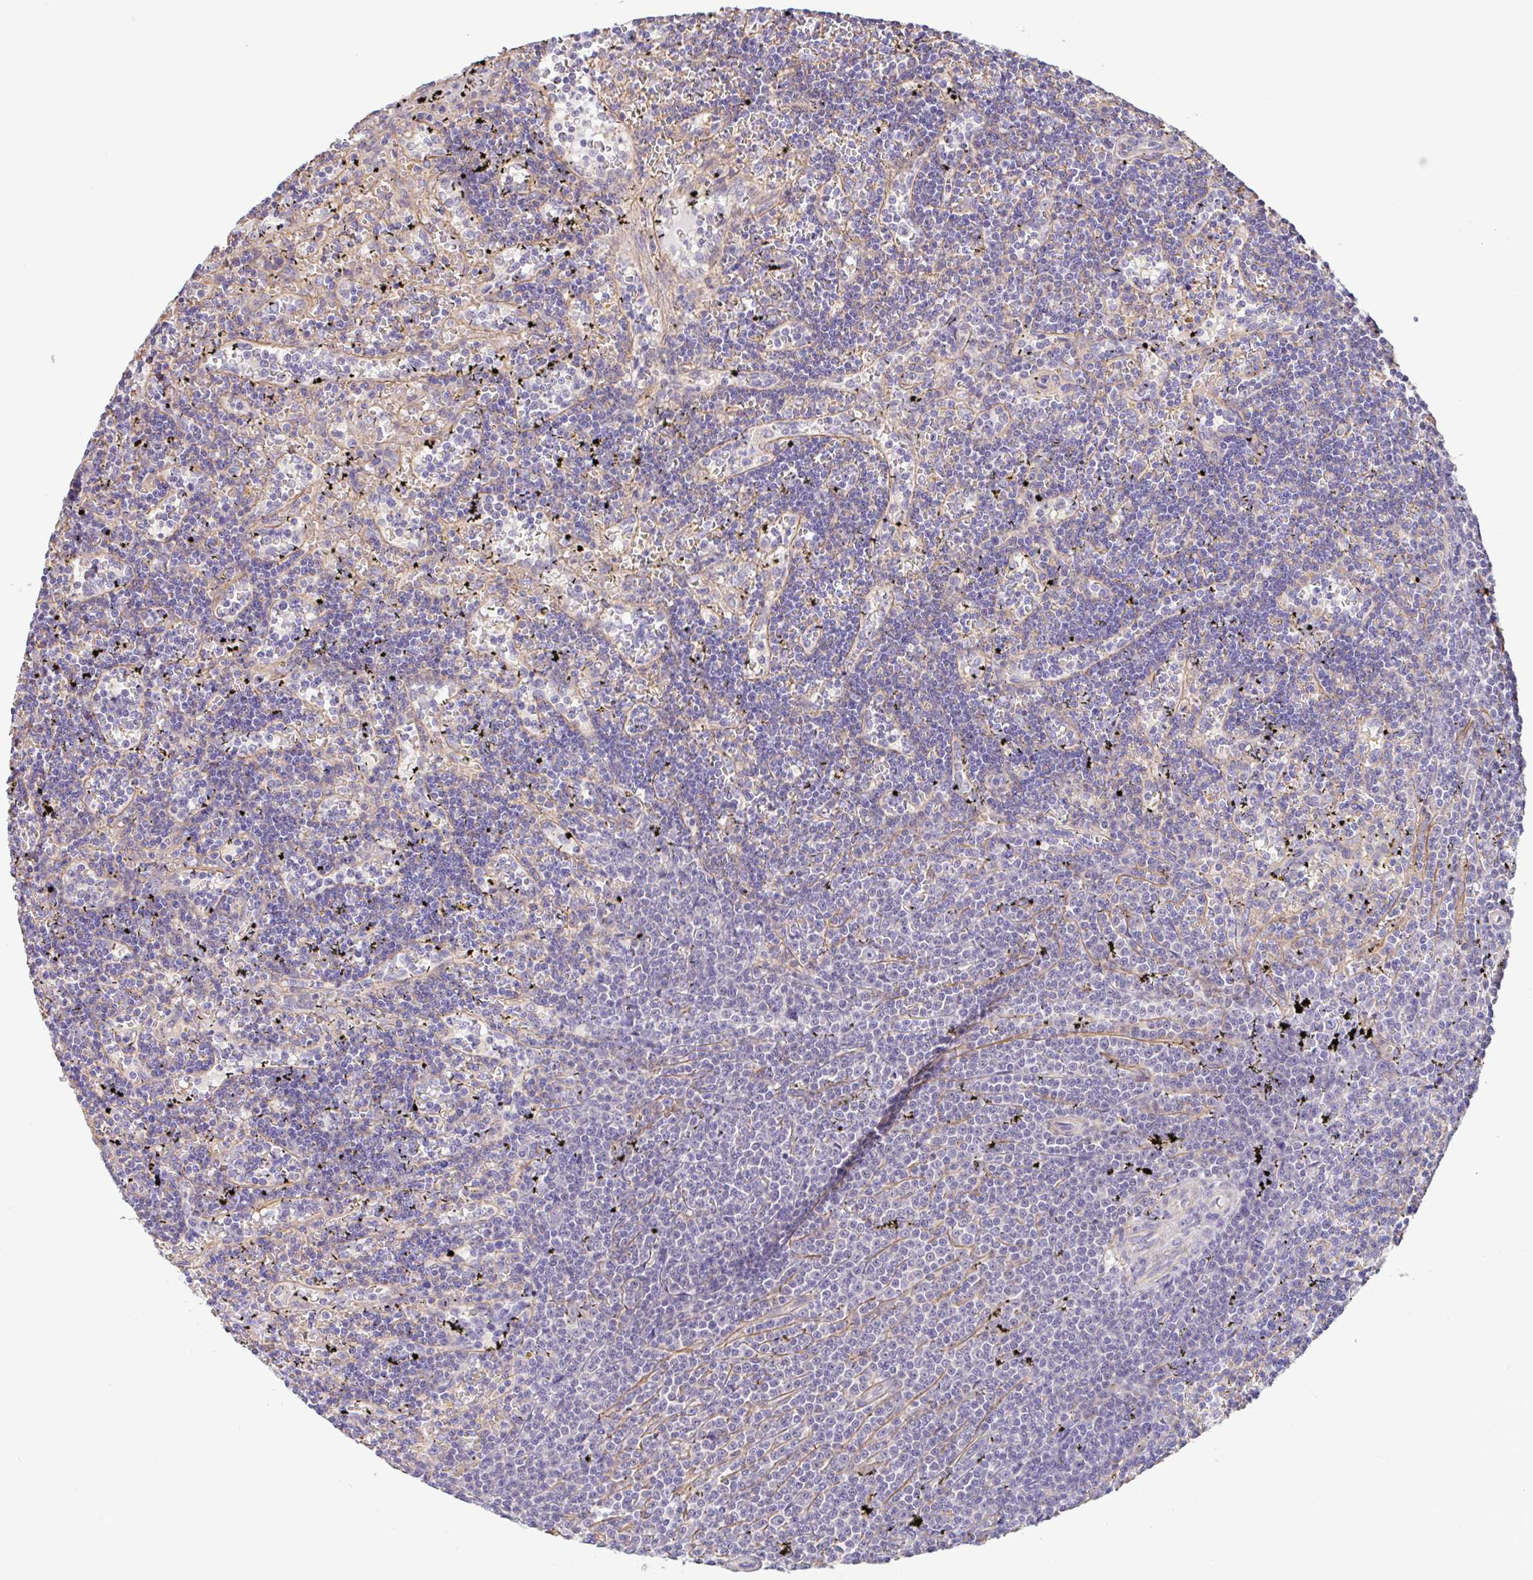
{"staining": {"intensity": "negative", "quantity": "none", "location": "none"}, "tissue": "lymphoma", "cell_type": "Tumor cells", "image_type": "cancer", "snomed": [{"axis": "morphology", "description": "Malignant lymphoma, non-Hodgkin's type, Low grade"}, {"axis": "topography", "description": "Spleen"}], "caption": "There is no significant positivity in tumor cells of malignant lymphoma, non-Hodgkin's type (low-grade). The staining is performed using DAB brown chromogen with nuclei counter-stained in using hematoxylin.", "gene": "PLCD4", "patient": {"sex": "male", "age": 60}}